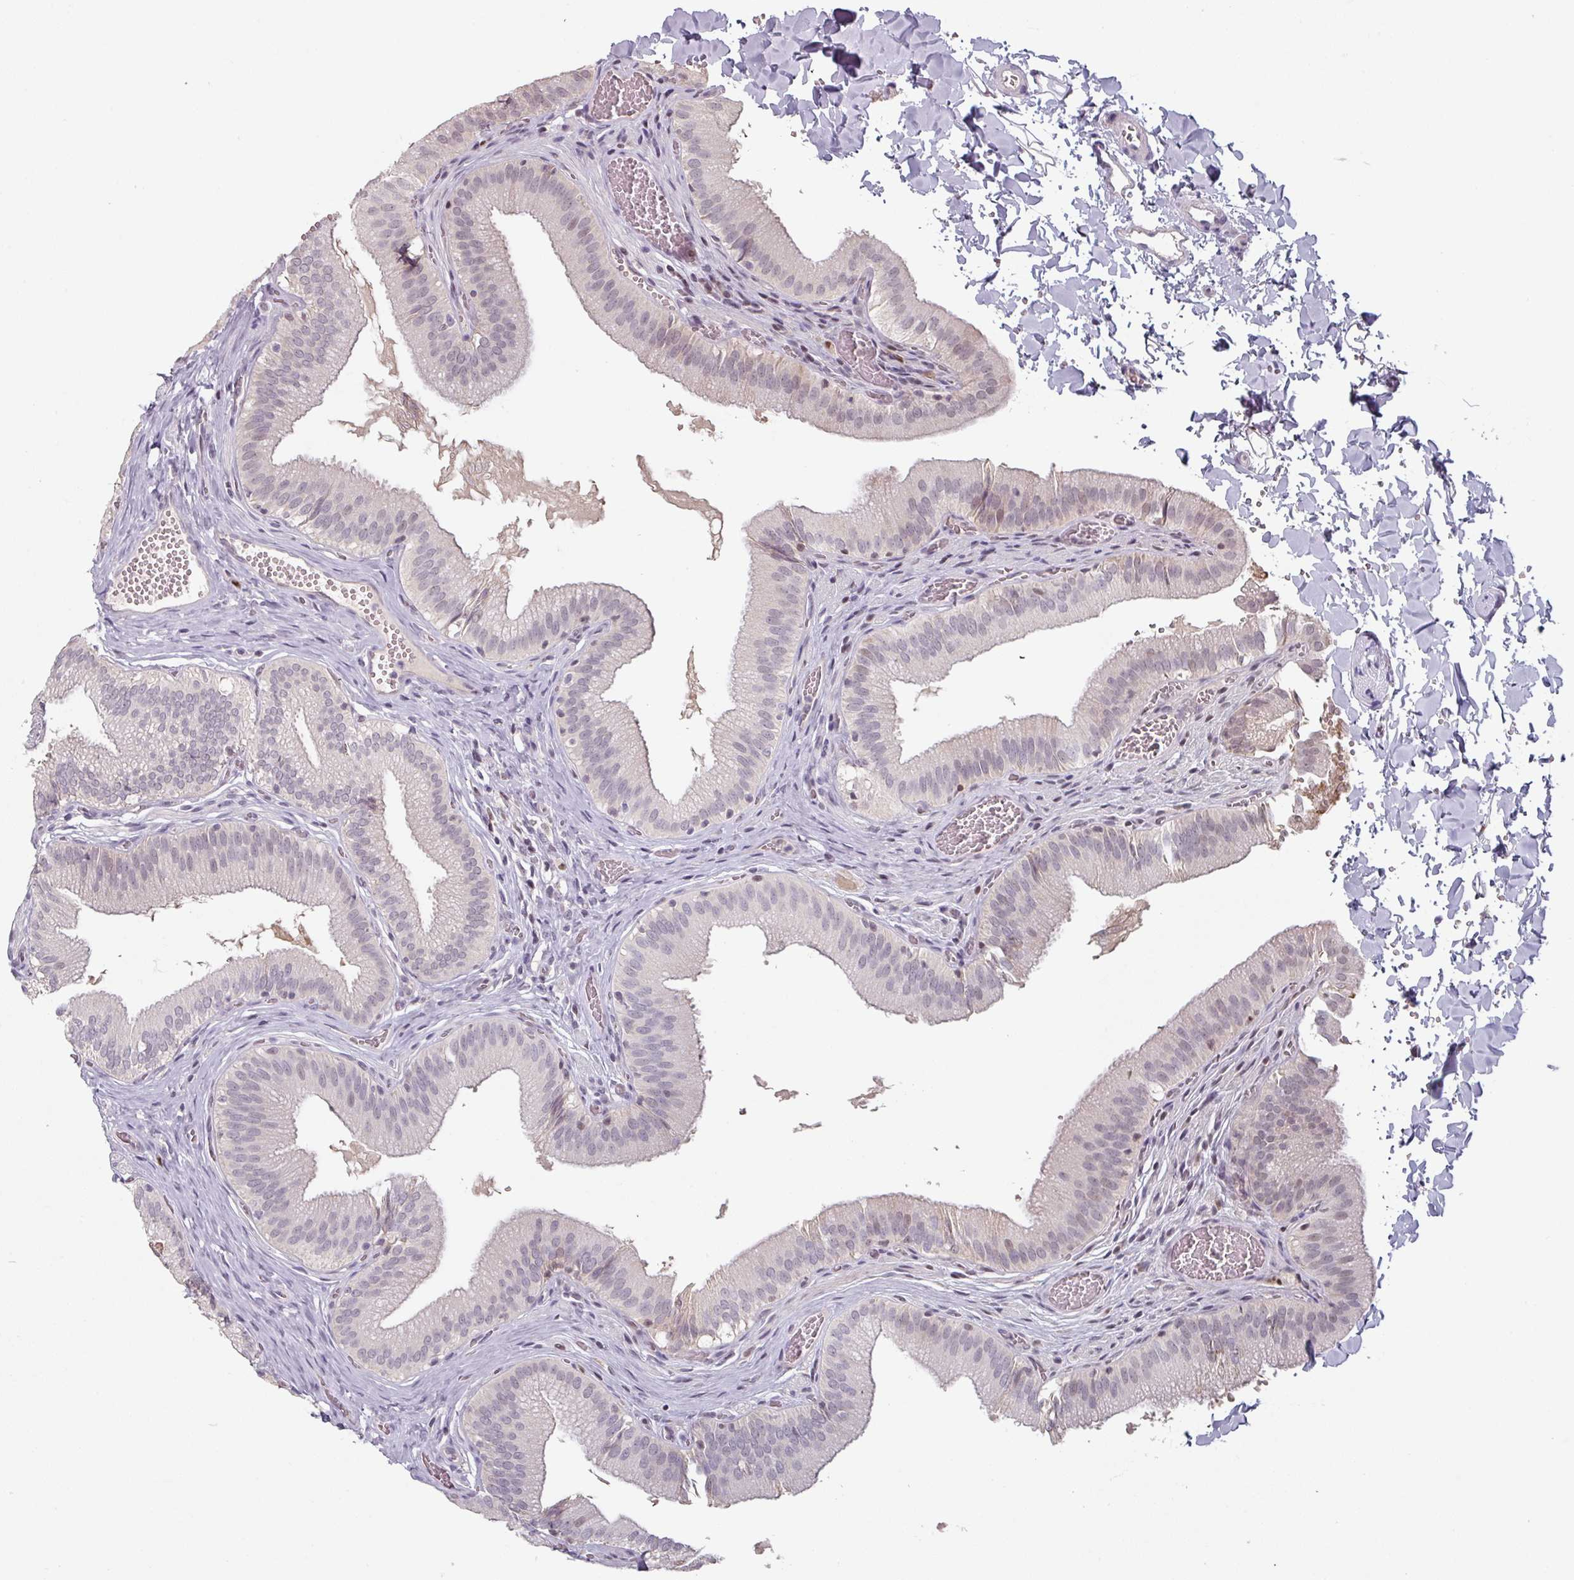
{"staining": {"intensity": "negative", "quantity": "none", "location": "none"}, "tissue": "gallbladder", "cell_type": "Glandular cells", "image_type": "normal", "snomed": [{"axis": "morphology", "description": "Normal tissue, NOS"}, {"axis": "topography", "description": "Gallbladder"}, {"axis": "topography", "description": "Peripheral nerve tissue"}], "caption": "Protein analysis of unremarkable gallbladder demonstrates no significant positivity in glandular cells. (DAB (3,3'-diaminobenzidine) IHC, high magnification).", "gene": "ZBTB6", "patient": {"sex": "male", "age": 17}}